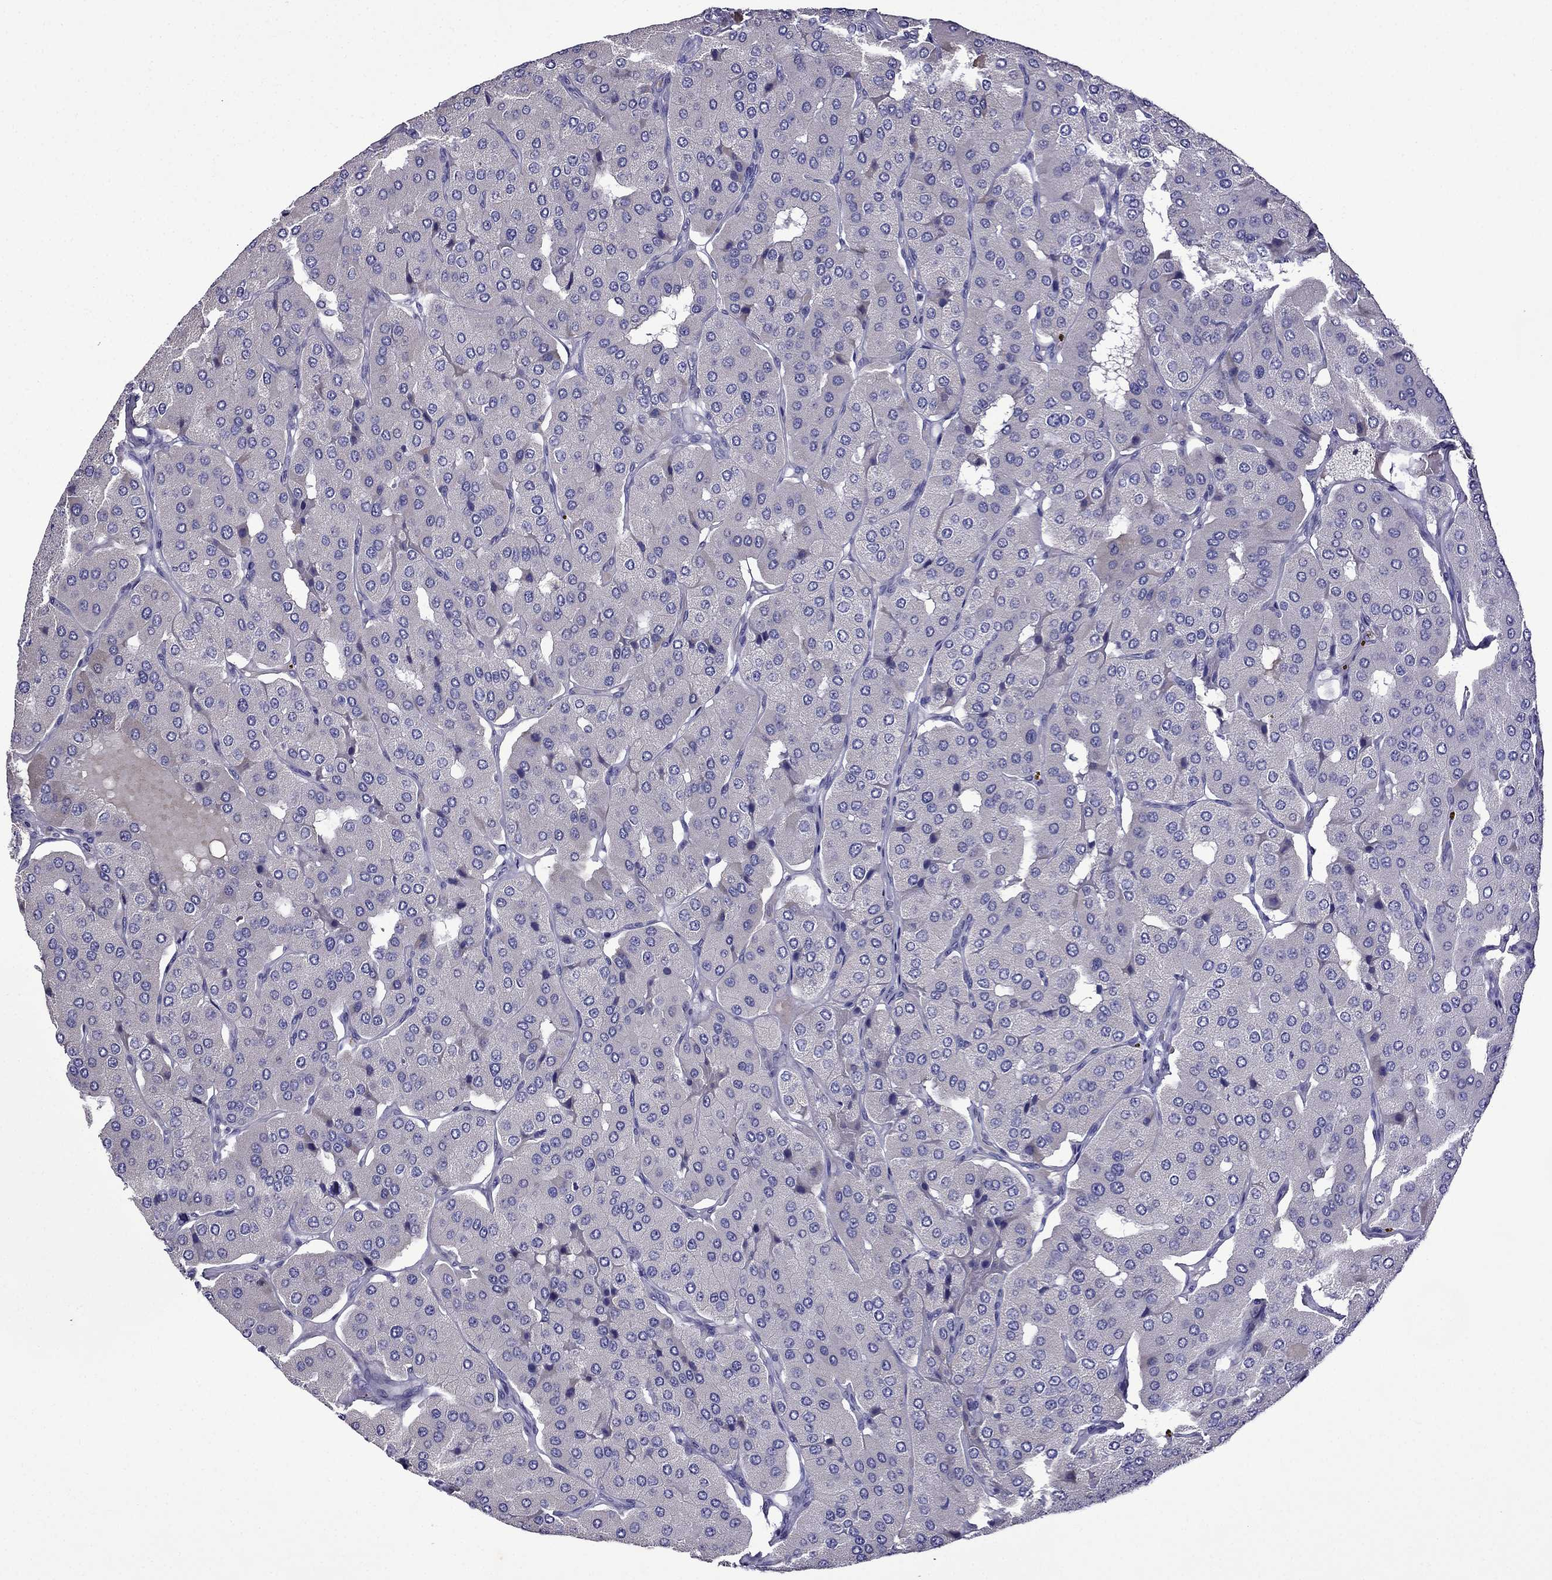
{"staining": {"intensity": "negative", "quantity": "none", "location": "none"}, "tissue": "parathyroid gland", "cell_type": "Glandular cells", "image_type": "normal", "snomed": [{"axis": "morphology", "description": "Normal tissue, NOS"}, {"axis": "morphology", "description": "Adenoma, NOS"}, {"axis": "topography", "description": "Parathyroid gland"}], "caption": "IHC photomicrograph of normal parathyroid gland stained for a protein (brown), which displays no staining in glandular cells.", "gene": "TDRD1", "patient": {"sex": "female", "age": 86}}